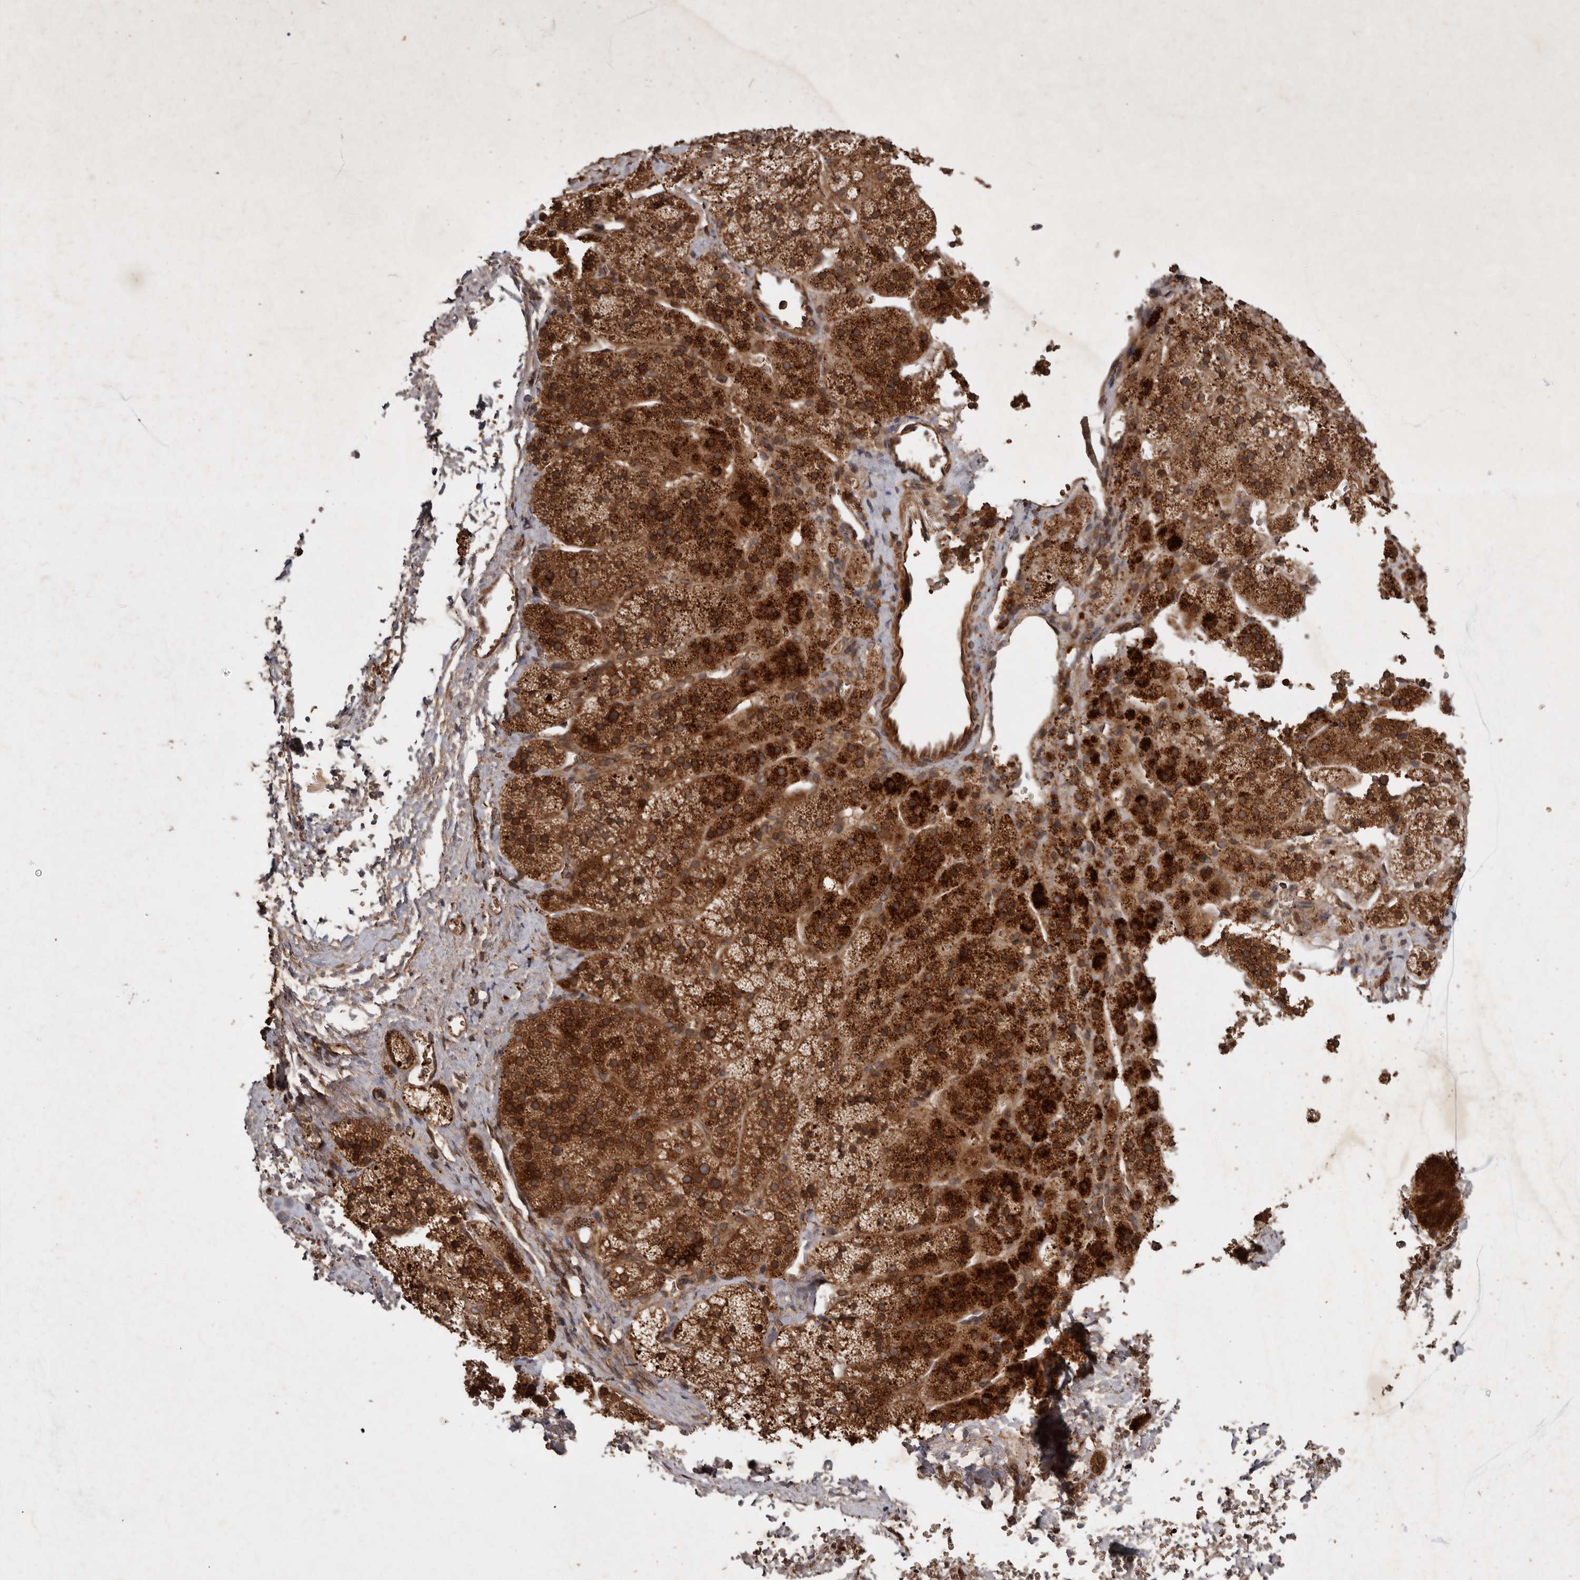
{"staining": {"intensity": "strong", "quantity": ">75%", "location": "cytoplasmic/membranous"}, "tissue": "adrenal gland", "cell_type": "Glandular cells", "image_type": "normal", "snomed": [{"axis": "morphology", "description": "Normal tissue, NOS"}, {"axis": "topography", "description": "Adrenal gland"}], "caption": "High-power microscopy captured an immunohistochemistry micrograph of normal adrenal gland, revealing strong cytoplasmic/membranous expression in approximately >75% of glandular cells.", "gene": "STK36", "patient": {"sex": "female", "age": 44}}